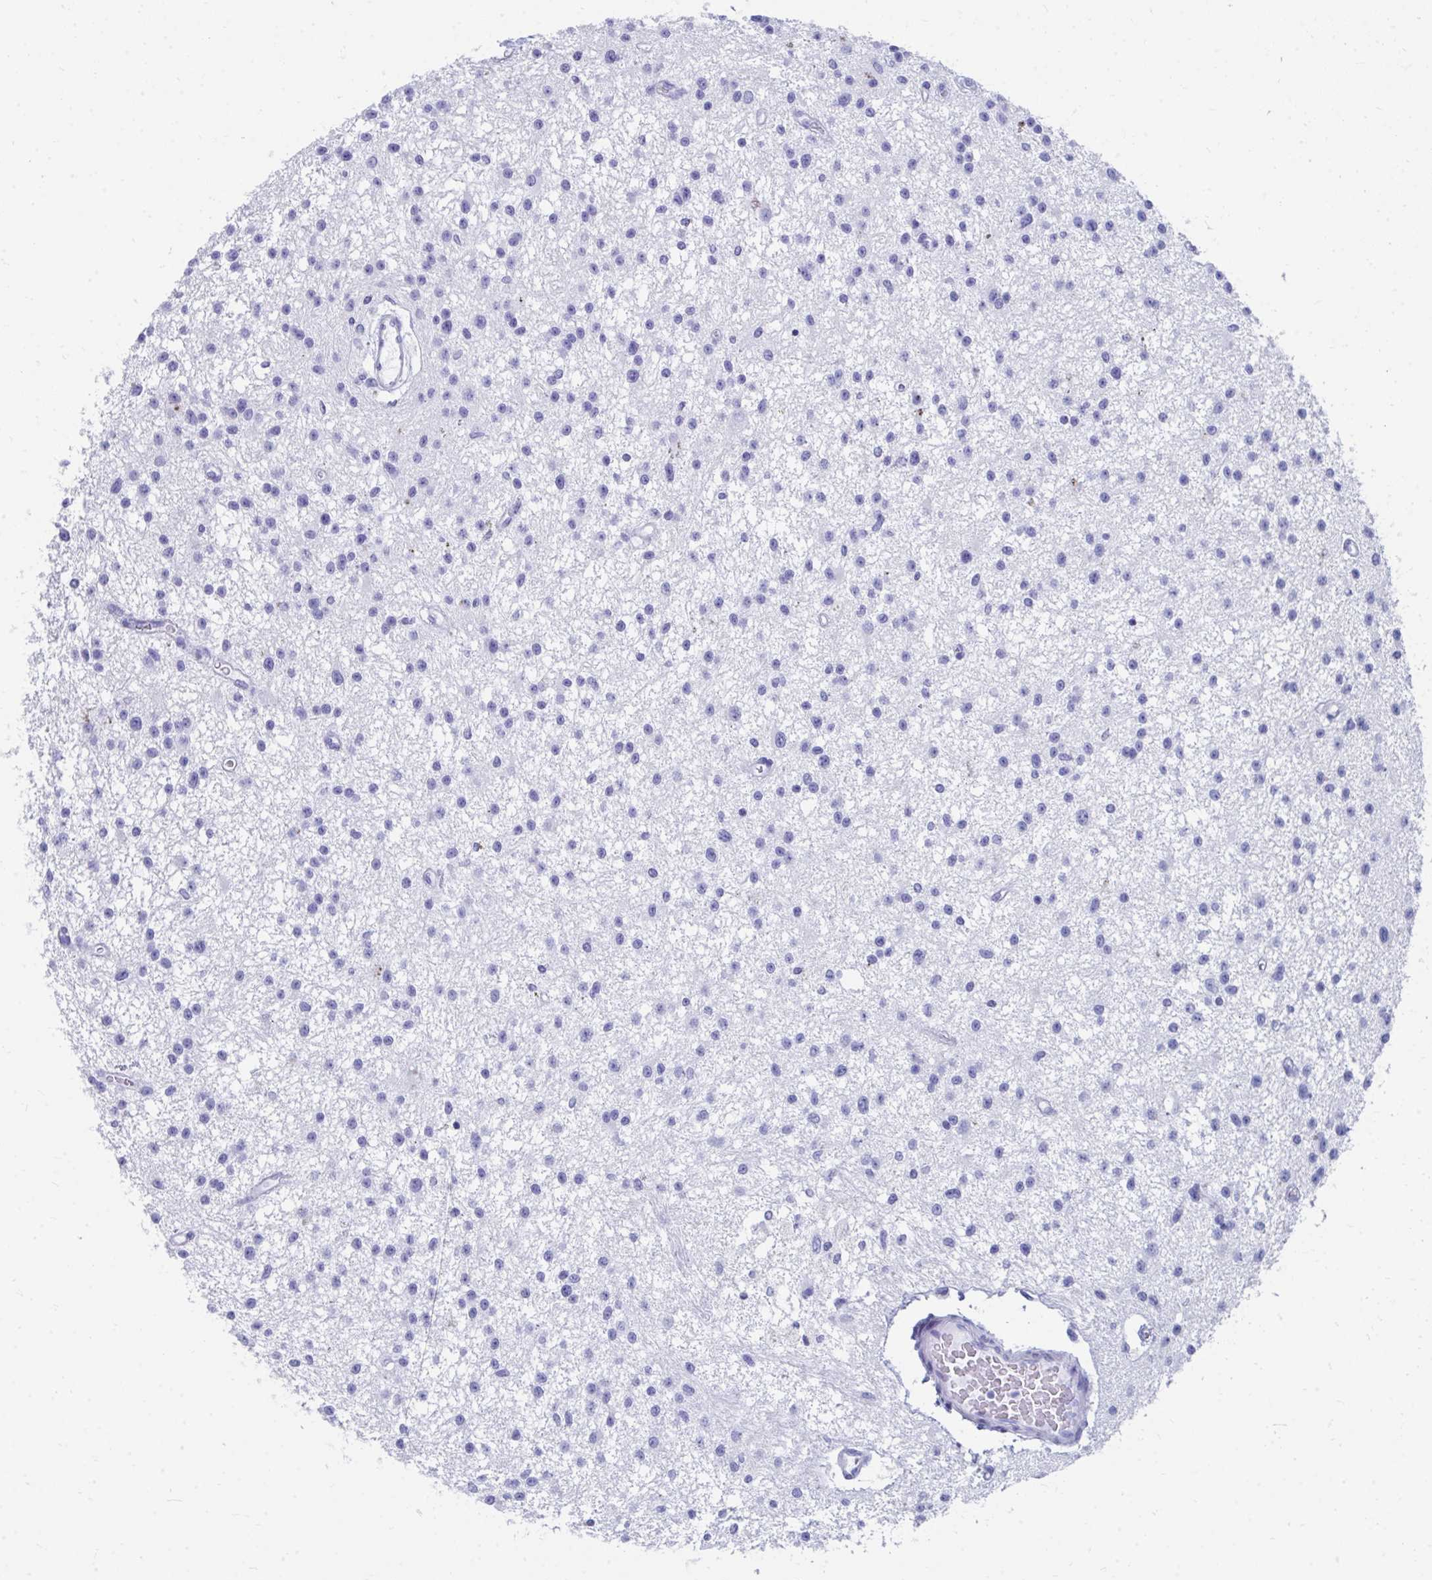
{"staining": {"intensity": "negative", "quantity": "none", "location": "none"}, "tissue": "glioma", "cell_type": "Tumor cells", "image_type": "cancer", "snomed": [{"axis": "morphology", "description": "Glioma, malignant, Low grade"}, {"axis": "topography", "description": "Brain"}], "caption": "IHC of low-grade glioma (malignant) shows no expression in tumor cells.", "gene": "HGD", "patient": {"sex": "male", "age": 43}}